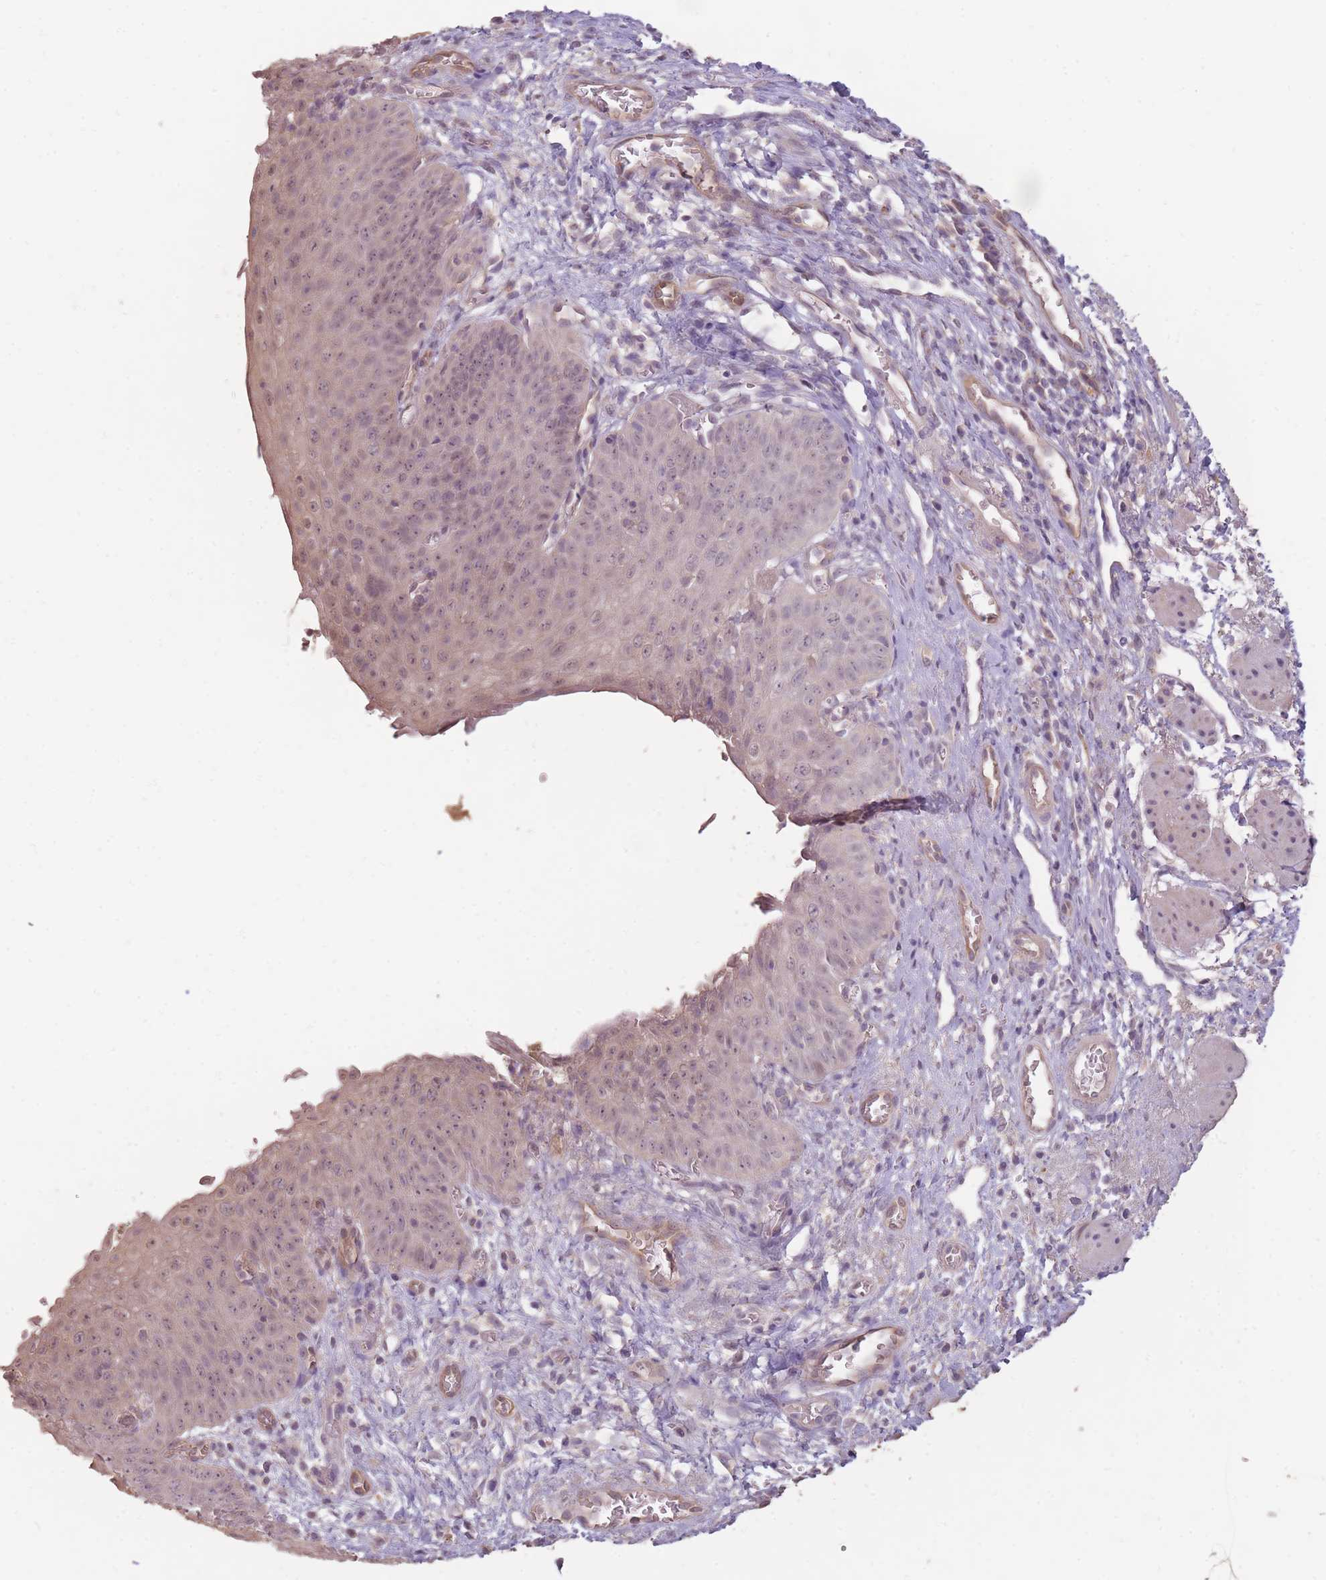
{"staining": {"intensity": "weak", "quantity": "25%-75%", "location": "cytoplasmic/membranous,nuclear"}, "tissue": "esophagus", "cell_type": "Squamous epithelial cells", "image_type": "normal", "snomed": [{"axis": "morphology", "description": "Normal tissue, NOS"}, {"axis": "topography", "description": "Esophagus"}], "caption": "Protein staining shows weak cytoplasmic/membranous,nuclear positivity in about 25%-75% of squamous epithelial cells in normal esophagus.", "gene": "LRATD2", "patient": {"sex": "male", "age": 71}}